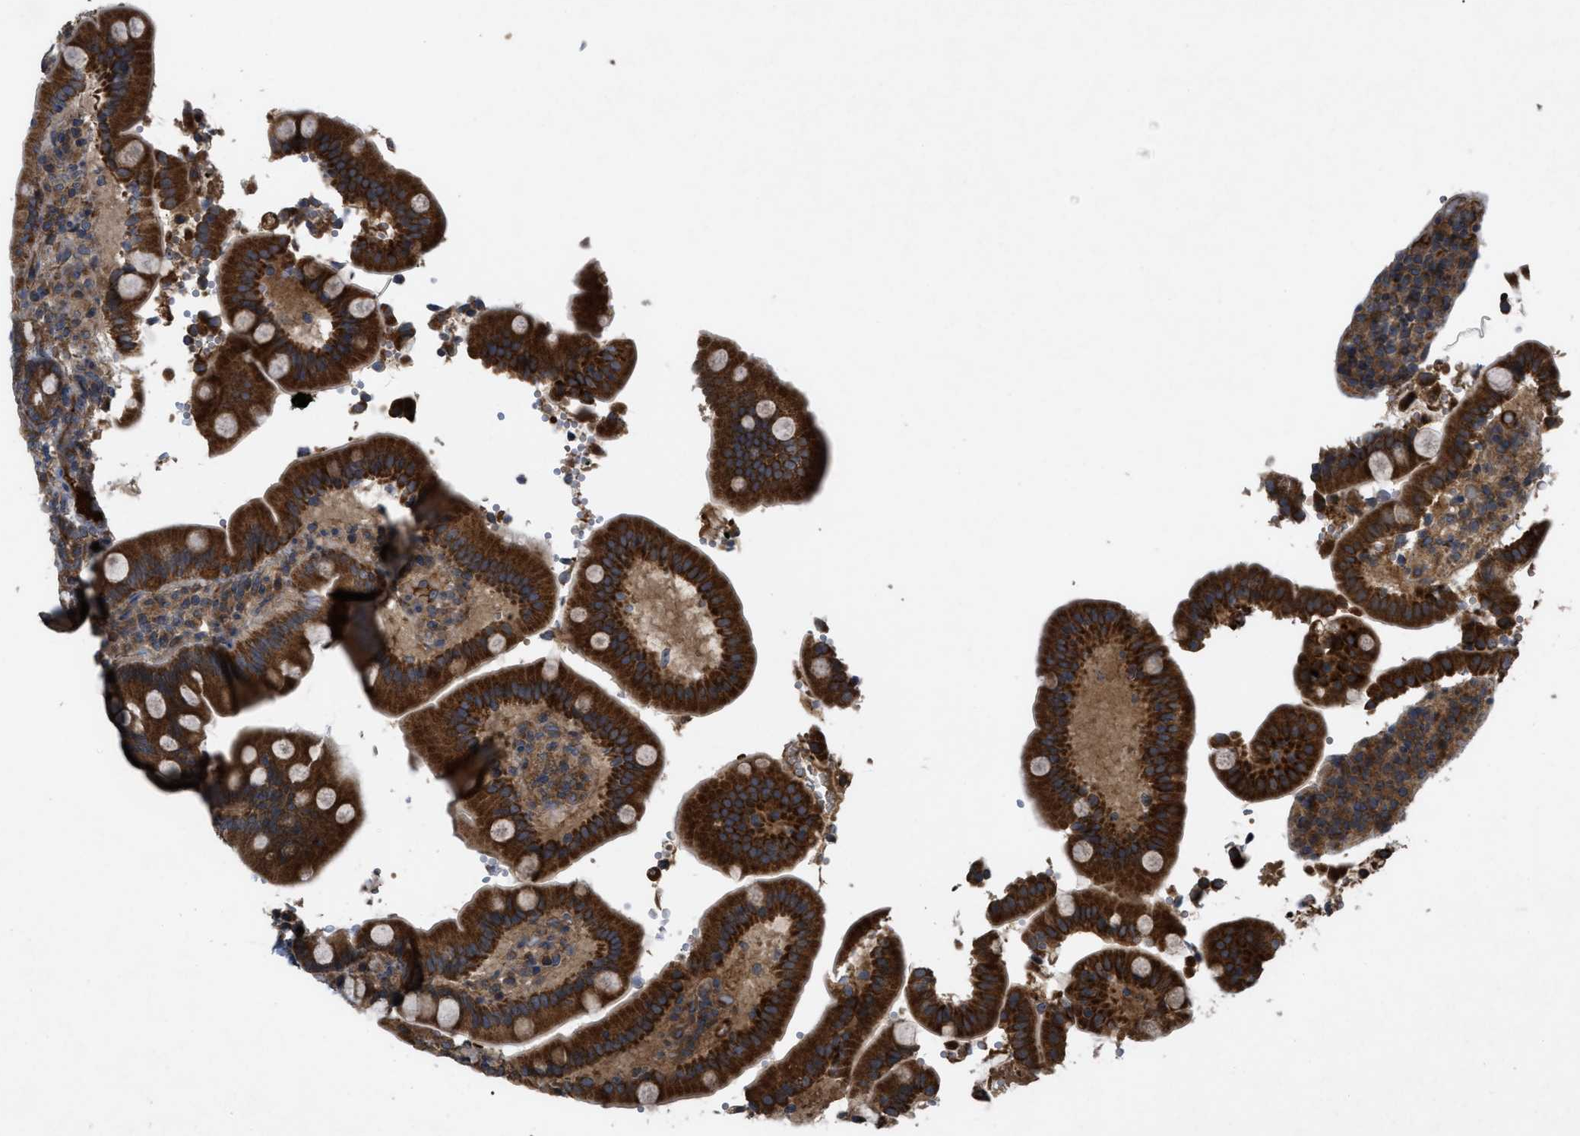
{"staining": {"intensity": "strong", "quantity": ">75%", "location": "cytoplasmic/membranous"}, "tissue": "duodenum", "cell_type": "Glandular cells", "image_type": "normal", "snomed": [{"axis": "morphology", "description": "Normal tissue, NOS"}, {"axis": "topography", "description": "Small intestine, NOS"}], "caption": "A brown stain highlights strong cytoplasmic/membranous expression of a protein in glandular cells of benign duodenum.", "gene": "RAB2A", "patient": {"sex": "female", "age": 71}}